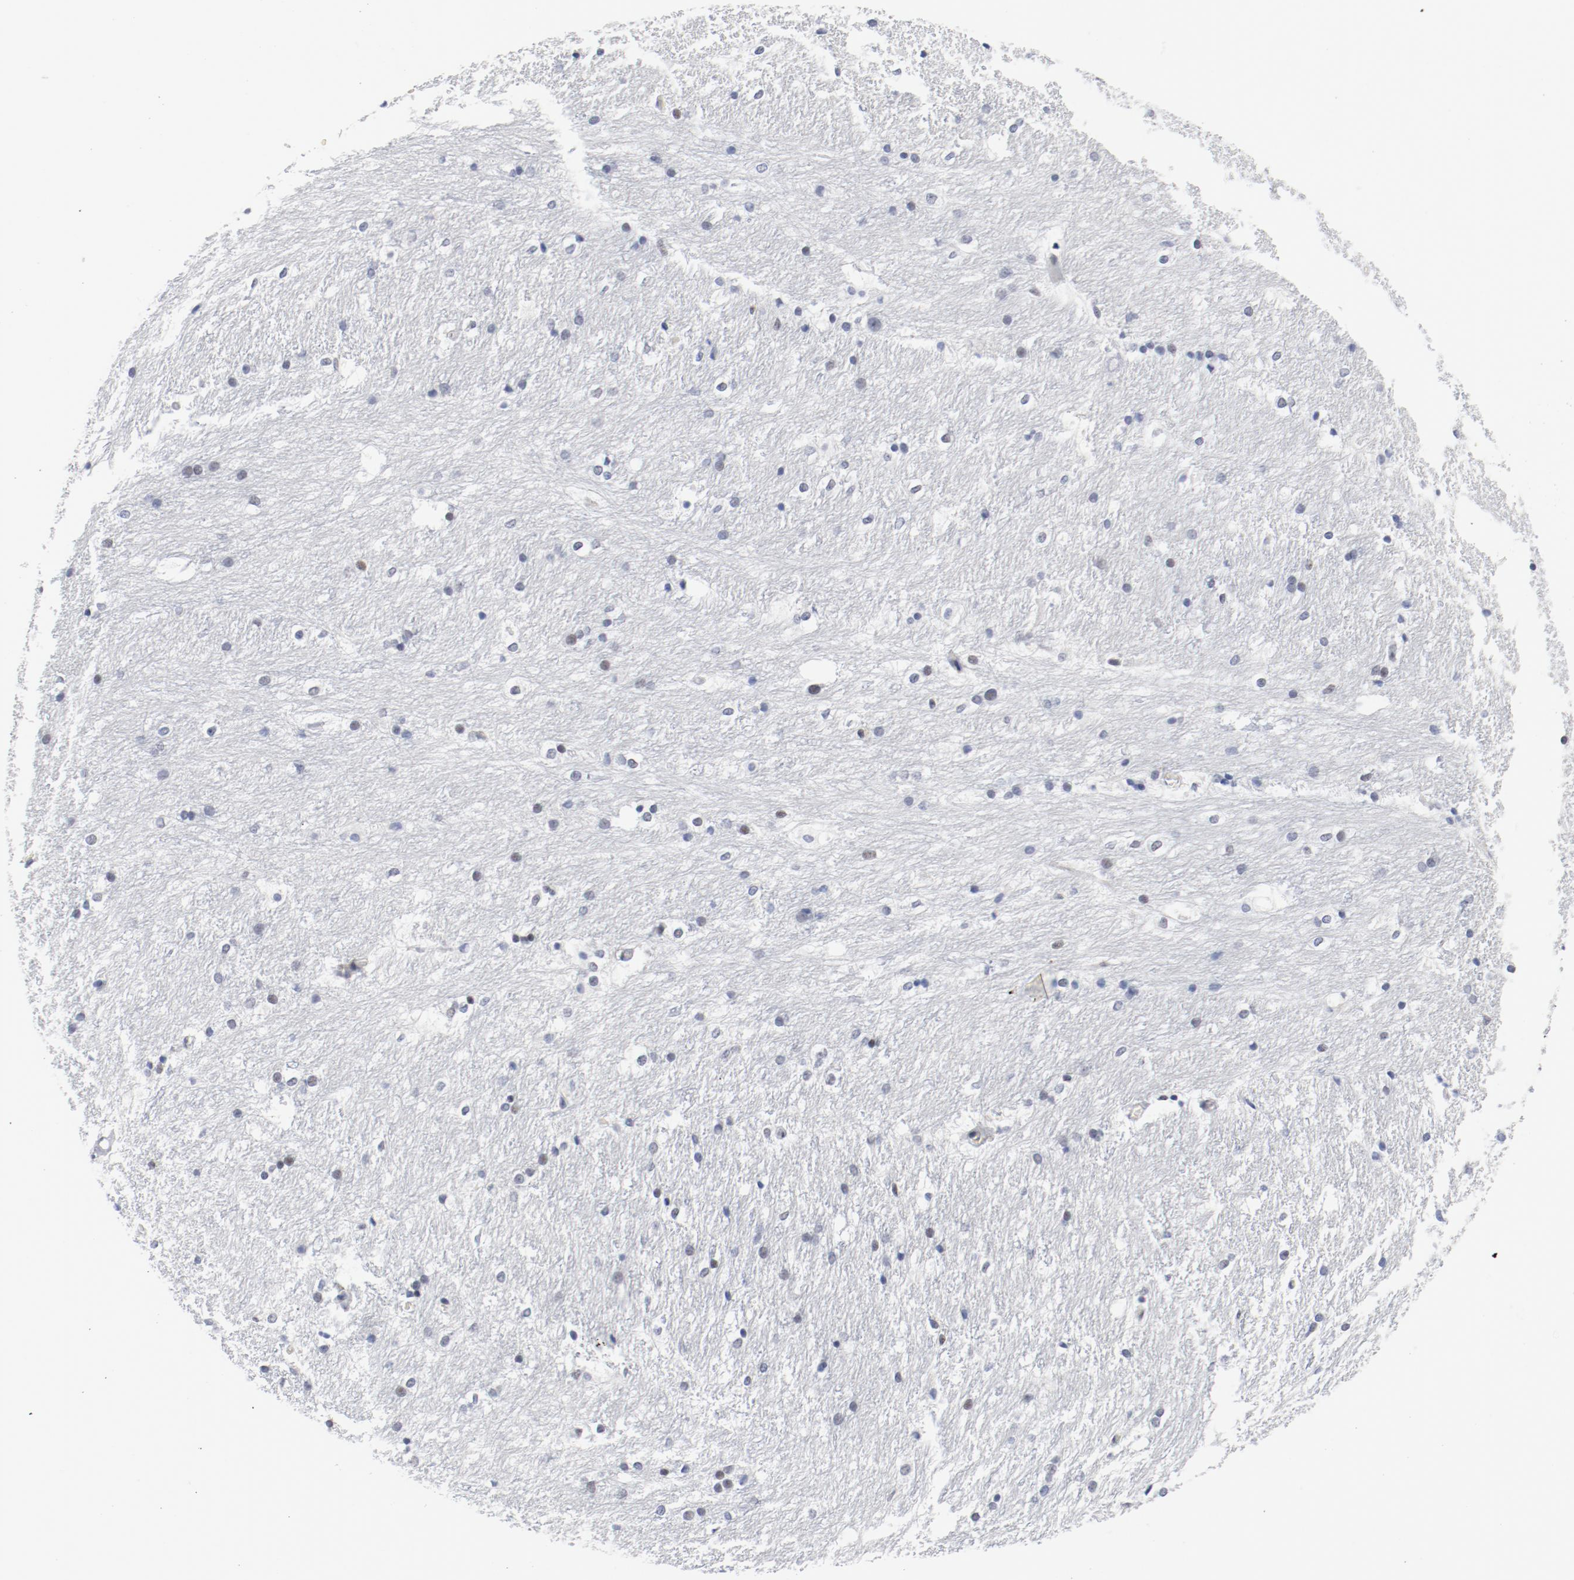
{"staining": {"intensity": "moderate", "quantity": "<25%", "location": "nuclear"}, "tissue": "caudate", "cell_type": "Glial cells", "image_type": "normal", "snomed": [{"axis": "morphology", "description": "Normal tissue, NOS"}, {"axis": "topography", "description": "Lateral ventricle wall"}], "caption": "IHC (DAB (3,3'-diaminobenzidine)) staining of unremarkable caudate shows moderate nuclear protein staining in approximately <25% of glial cells. The protein of interest is shown in brown color, while the nuclei are stained blue.", "gene": "POLD1", "patient": {"sex": "female", "age": 19}}